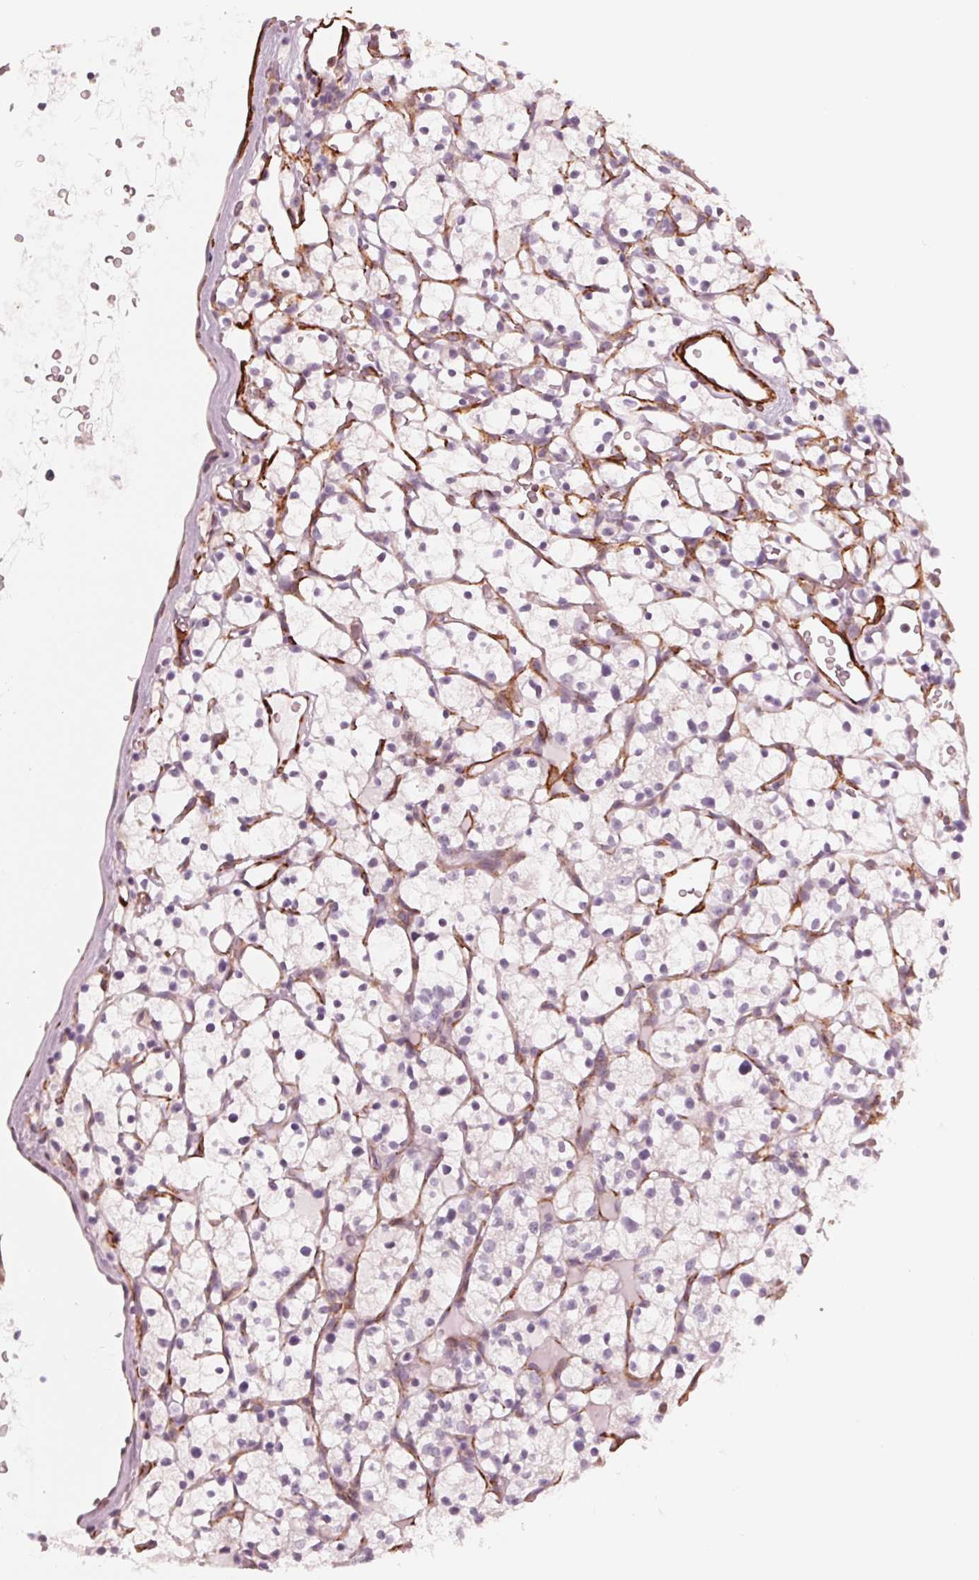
{"staining": {"intensity": "negative", "quantity": "none", "location": "none"}, "tissue": "renal cancer", "cell_type": "Tumor cells", "image_type": "cancer", "snomed": [{"axis": "morphology", "description": "Adenocarcinoma, NOS"}, {"axis": "topography", "description": "Kidney"}], "caption": "The immunohistochemistry photomicrograph has no significant staining in tumor cells of renal cancer tissue.", "gene": "MIER3", "patient": {"sex": "female", "age": 64}}